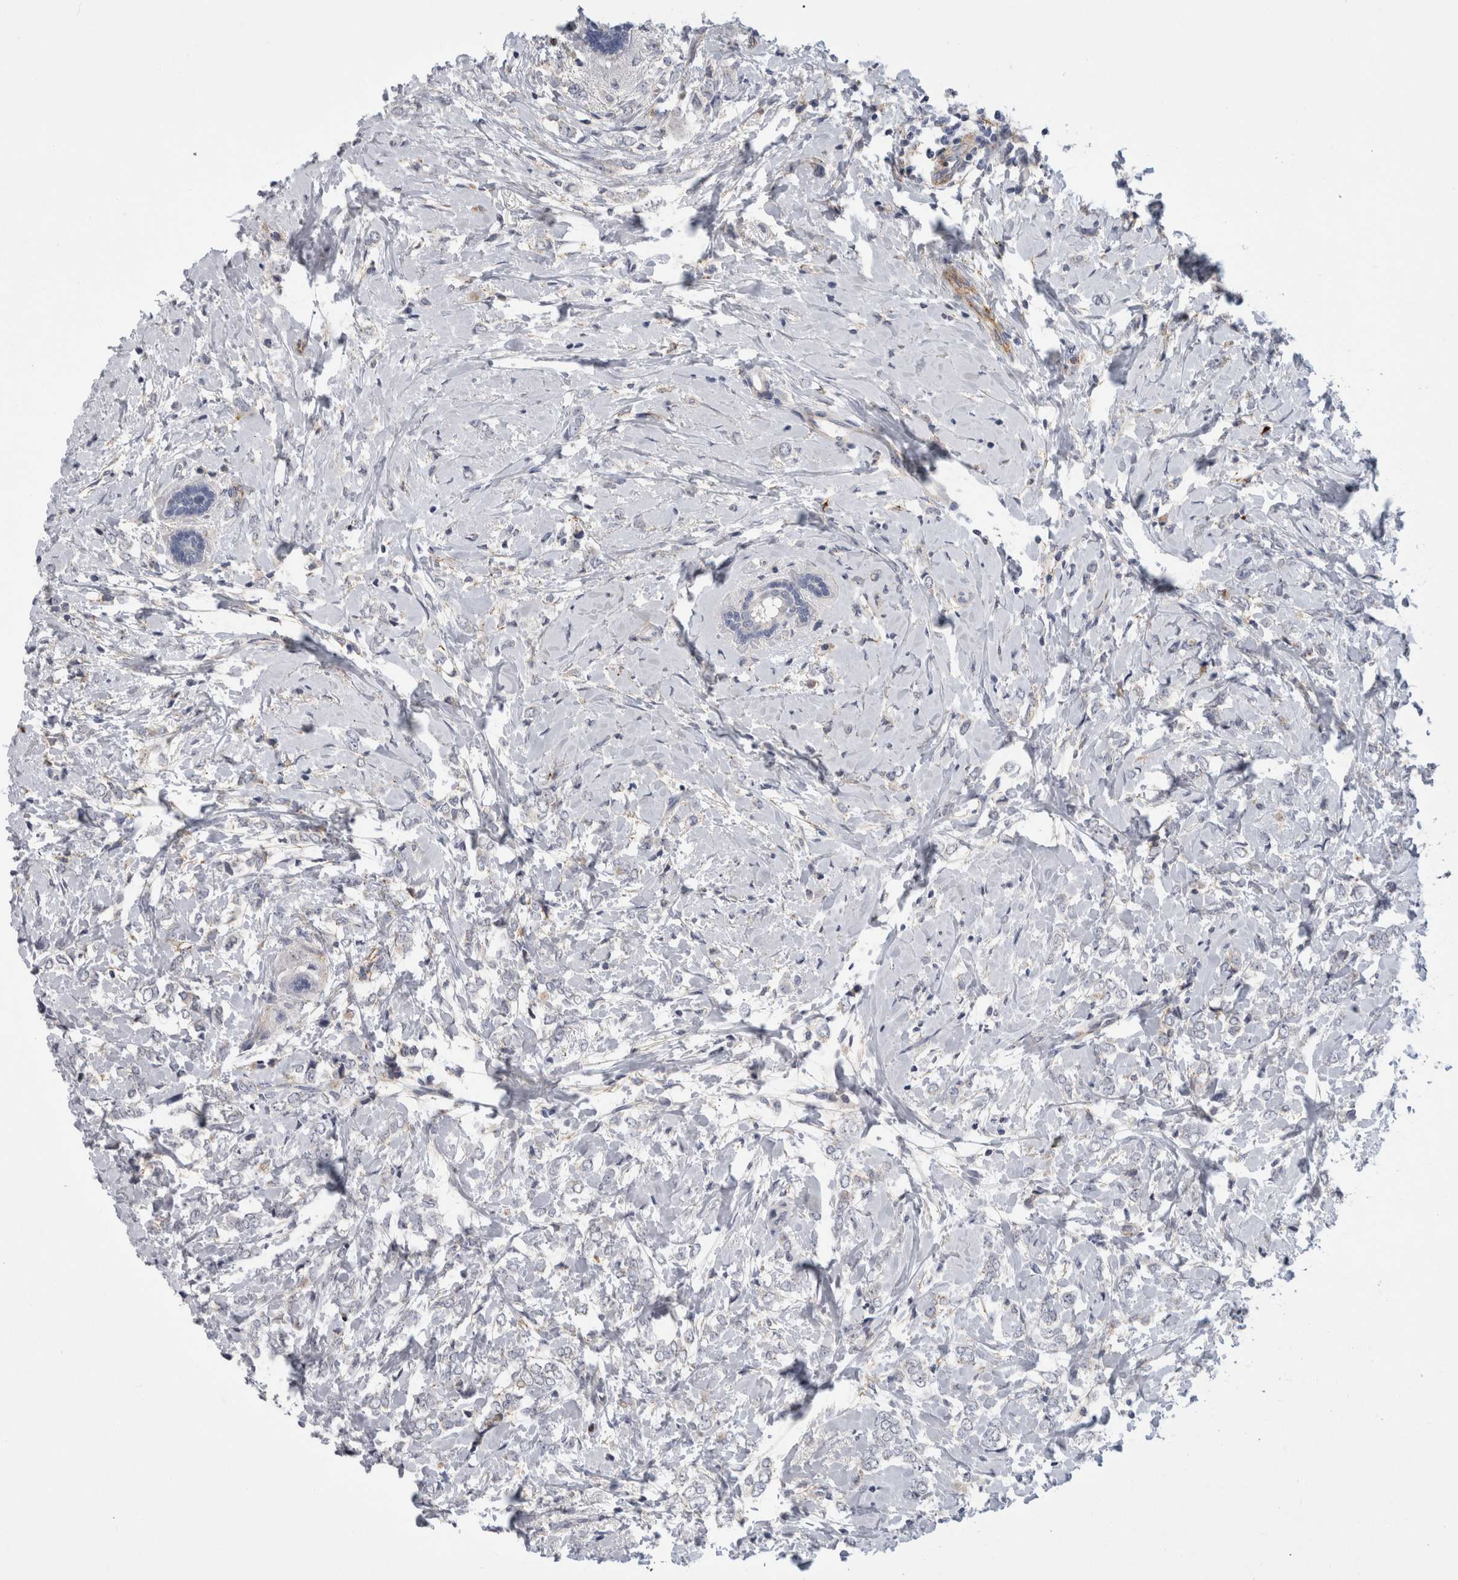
{"staining": {"intensity": "negative", "quantity": "none", "location": "none"}, "tissue": "breast cancer", "cell_type": "Tumor cells", "image_type": "cancer", "snomed": [{"axis": "morphology", "description": "Normal tissue, NOS"}, {"axis": "morphology", "description": "Lobular carcinoma"}, {"axis": "topography", "description": "Breast"}], "caption": "An immunohistochemistry histopathology image of breast lobular carcinoma is shown. There is no staining in tumor cells of breast lobular carcinoma.", "gene": "CD63", "patient": {"sex": "female", "age": 47}}